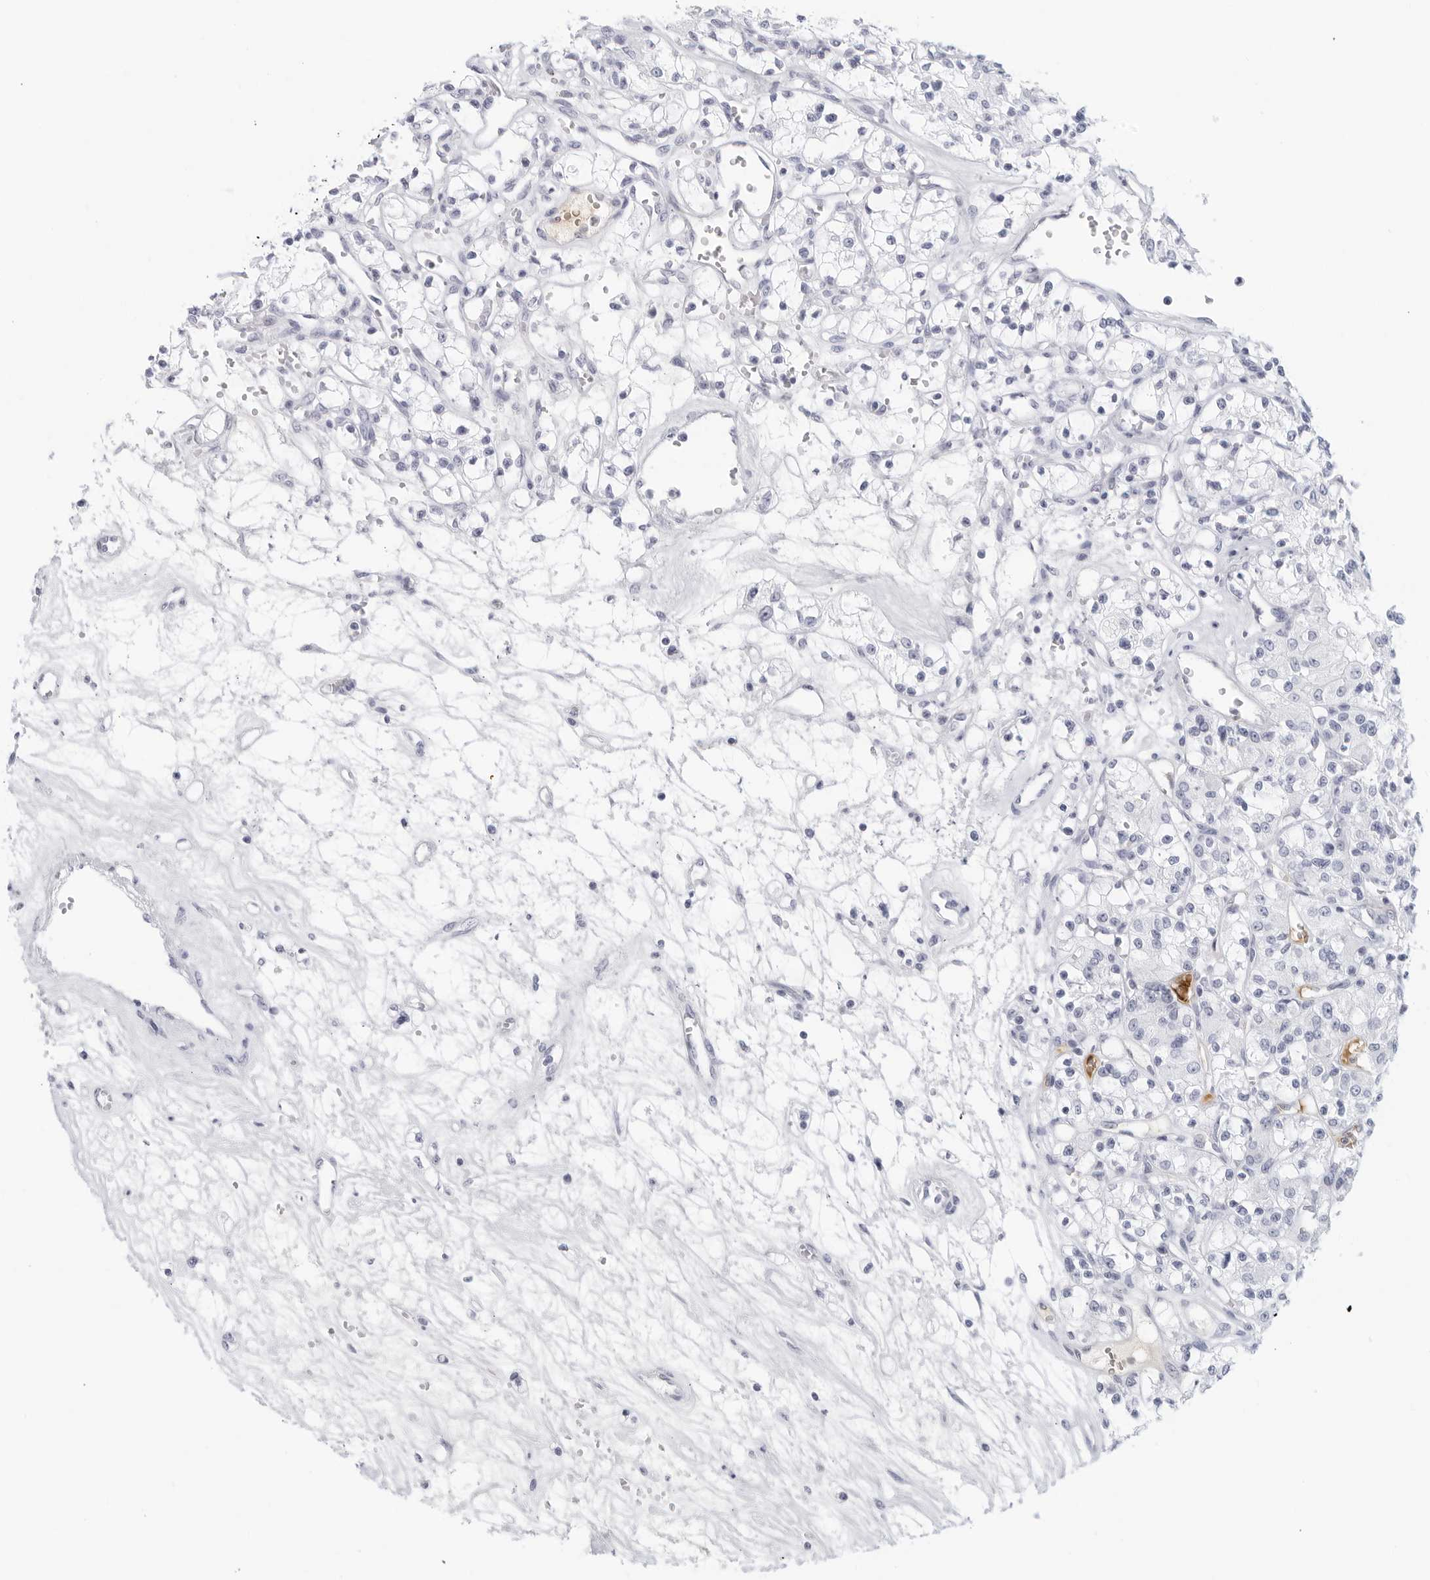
{"staining": {"intensity": "negative", "quantity": "none", "location": "none"}, "tissue": "renal cancer", "cell_type": "Tumor cells", "image_type": "cancer", "snomed": [{"axis": "morphology", "description": "Adenocarcinoma, NOS"}, {"axis": "topography", "description": "Kidney"}], "caption": "Immunohistochemistry (IHC) photomicrograph of human renal cancer stained for a protein (brown), which displays no staining in tumor cells. (DAB IHC with hematoxylin counter stain).", "gene": "FGG", "patient": {"sex": "female", "age": 59}}